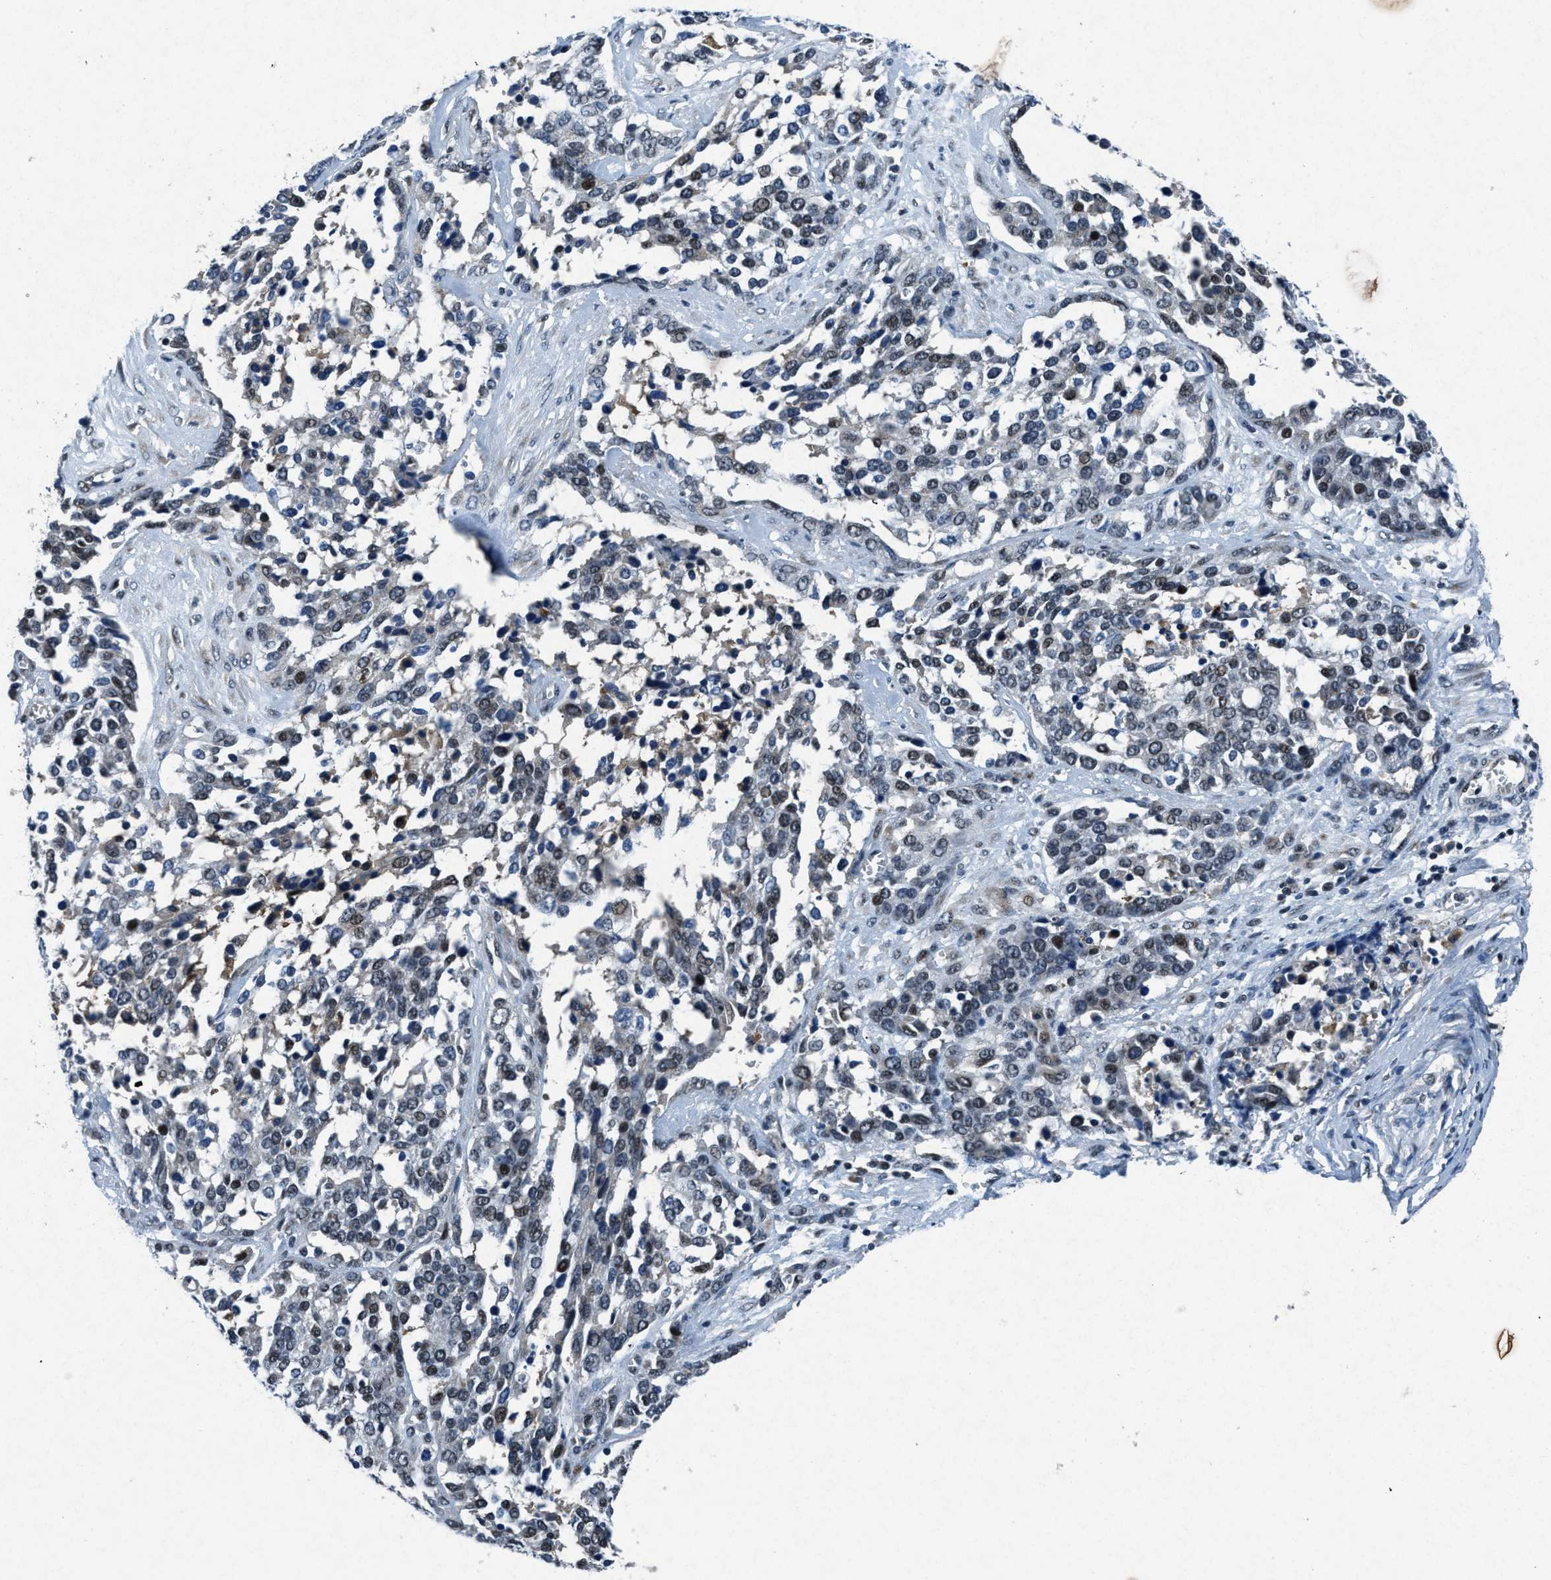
{"staining": {"intensity": "weak", "quantity": "25%-75%", "location": "nuclear"}, "tissue": "ovarian cancer", "cell_type": "Tumor cells", "image_type": "cancer", "snomed": [{"axis": "morphology", "description": "Cystadenocarcinoma, serous, NOS"}, {"axis": "topography", "description": "Ovary"}], "caption": "This micrograph exhibits ovarian serous cystadenocarcinoma stained with immunohistochemistry (IHC) to label a protein in brown. The nuclear of tumor cells show weak positivity for the protein. Nuclei are counter-stained blue.", "gene": "PHLDA1", "patient": {"sex": "female", "age": 44}}